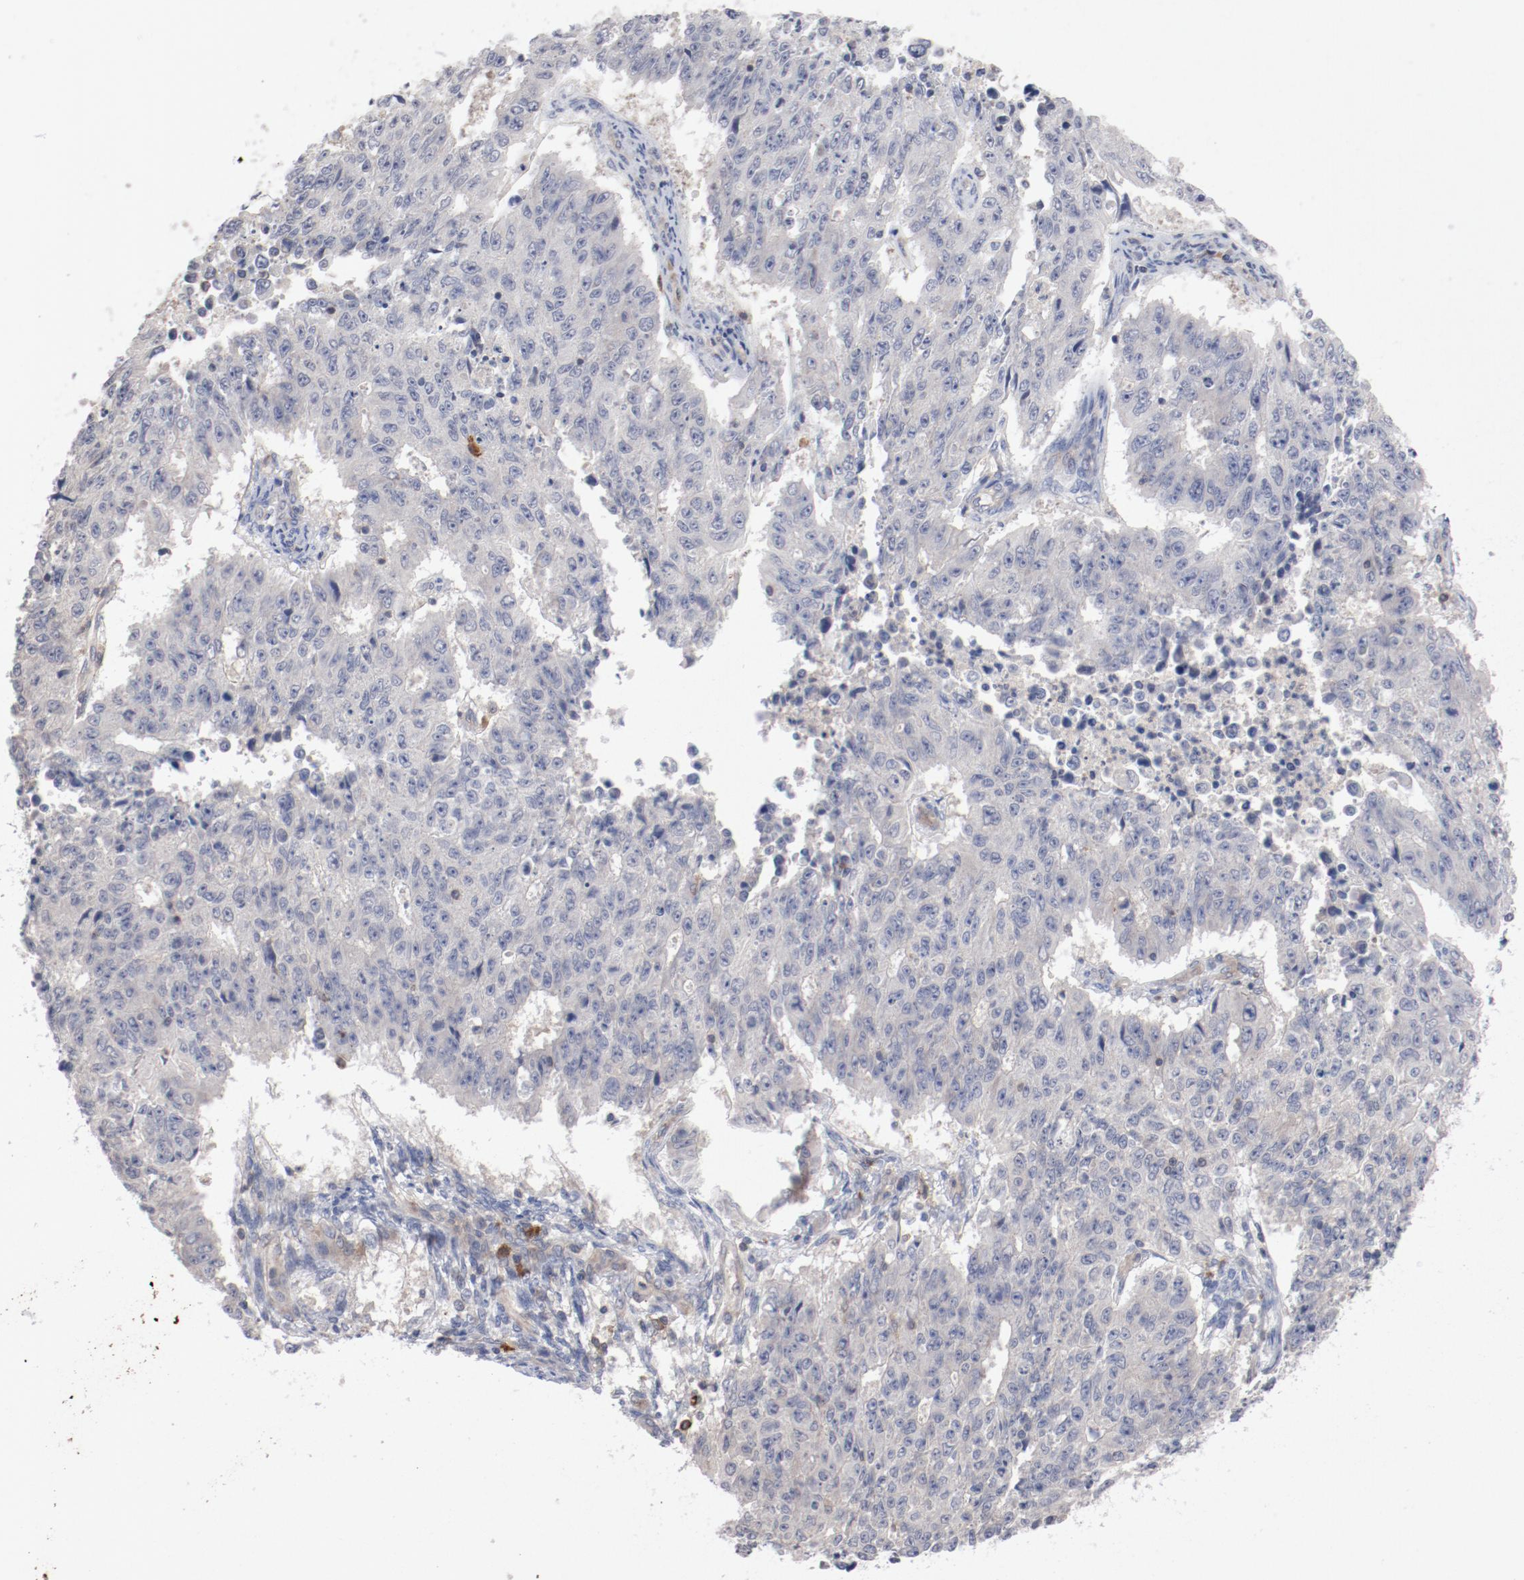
{"staining": {"intensity": "negative", "quantity": "none", "location": "none"}, "tissue": "endometrial cancer", "cell_type": "Tumor cells", "image_type": "cancer", "snomed": [{"axis": "morphology", "description": "Adenocarcinoma, NOS"}, {"axis": "topography", "description": "Endometrium"}], "caption": "Tumor cells show no significant protein expression in adenocarcinoma (endometrial).", "gene": "CBL", "patient": {"sex": "female", "age": 42}}